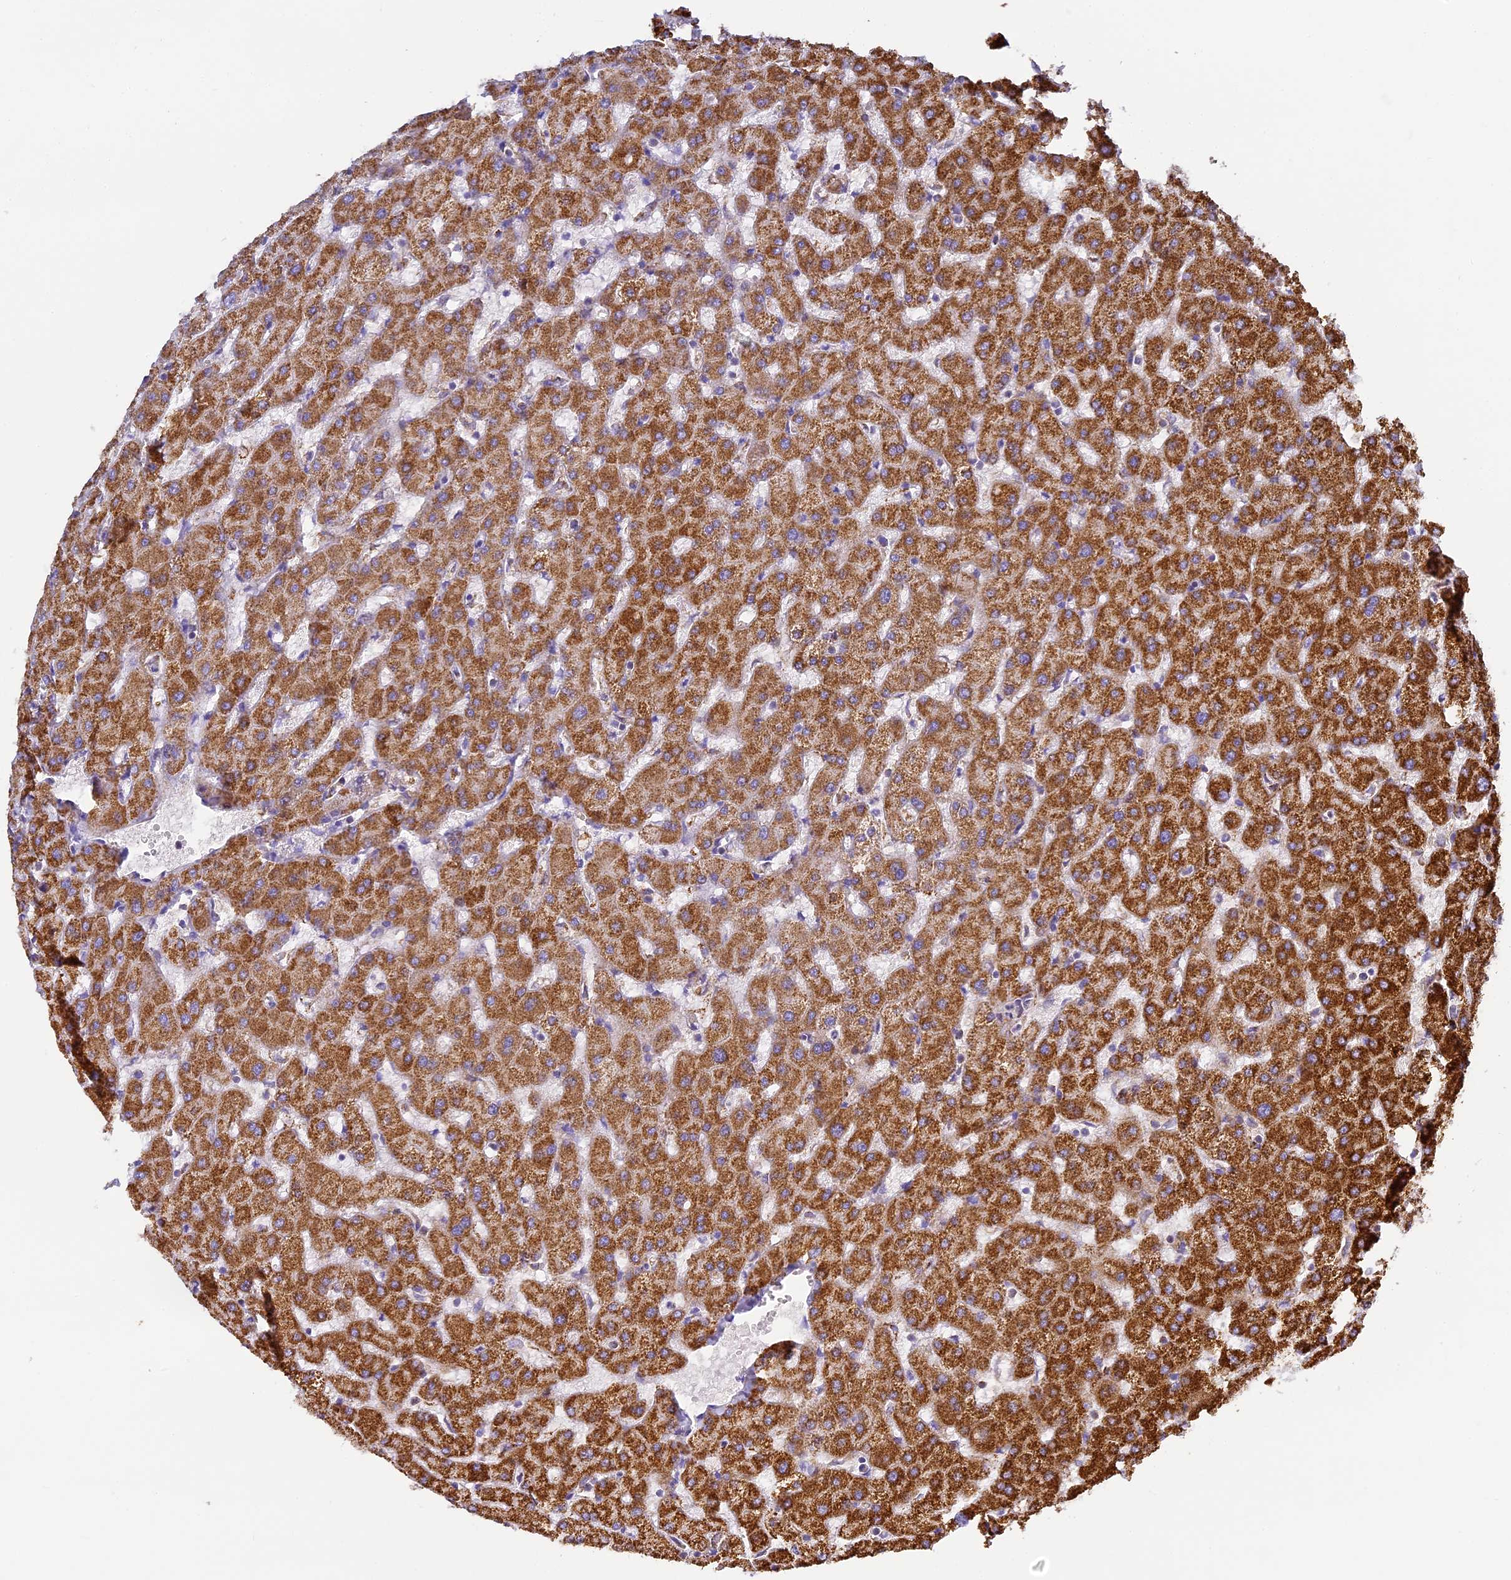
{"staining": {"intensity": "moderate", "quantity": ">75%", "location": "cytoplasmic/membranous"}, "tissue": "liver", "cell_type": "Cholangiocytes", "image_type": "normal", "snomed": [{"axis": "morphology", "description": "Normal tissue, NOS"}, {"axis": "topography", "description": "Liver"}], "caption": "Brown immunohistochemical staining in benign liver exhibits moderate cytoplasmic/membranous staining in approximately >75% of cholangiocytes.", "gene": "STK17A", "patient": {"sex": "female", "age": 63}}